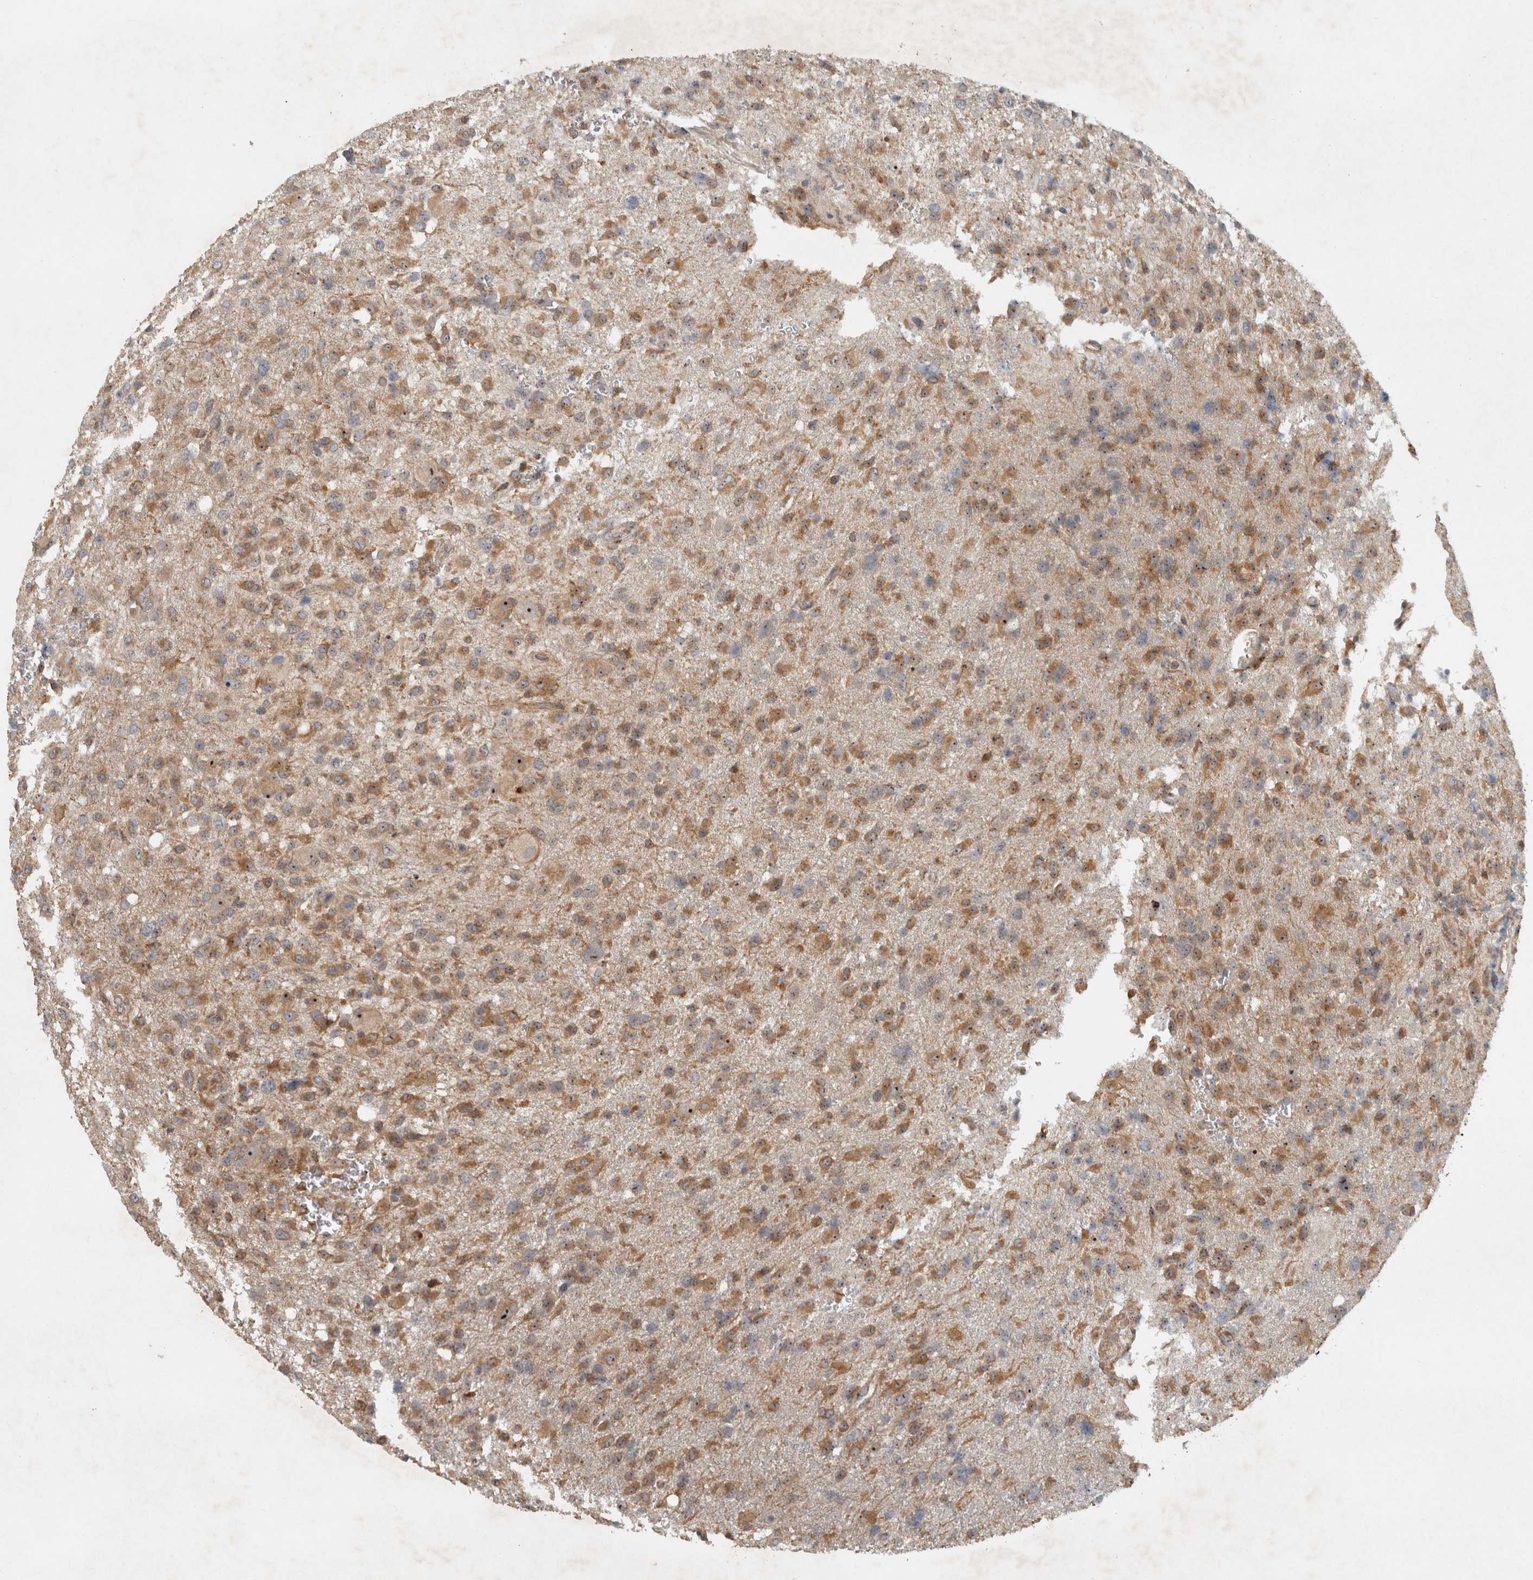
{"staining": {"intensity": "moderate", "quantity": ">75%", "location": "cytoplasmic/membranous,nuclear"}, "tissue": "glioma", "cell_type": "Tumor cells", "image_type": "cancer", "snomed": [{"axis": "morphology", "description": "Glioma, malignant, High grade"}, {"axis": "topography", "description": "Brain"}], "caption": "Malignant high-grade glioma tissue exhibits moderate cytoplasmic/membranous and nuclear positivity in about >75% of tumor cells, visualized by immunohistochemistry. (brown staining indicates protein expression, while blue staining denotes nuclei).", "gene": "GPR137B", "patient": {"sex": "female", "age": 57}}